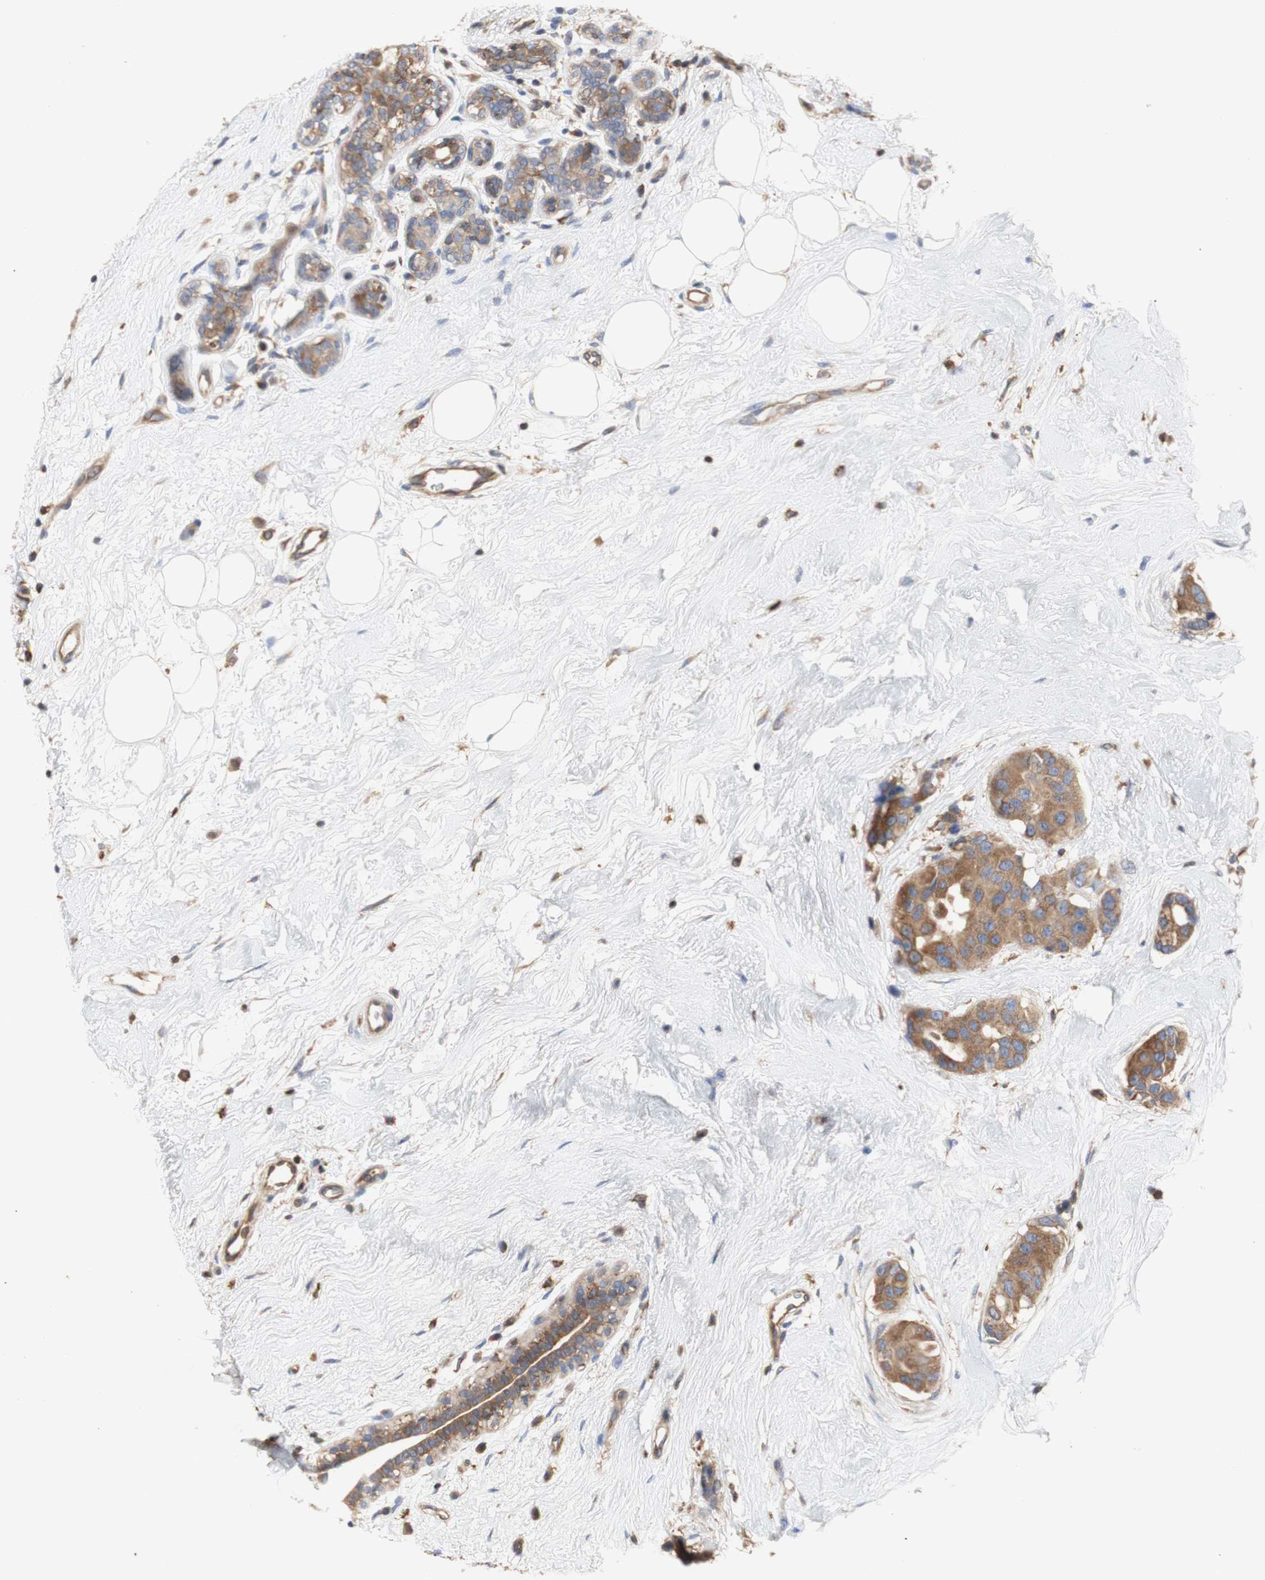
{"staining": {"intensity": "moderate", "quantity": ">75%", "location": "cytoplasmic/membranous"}, "tissue": "breast cancer", "cell_type": "Tumor cells", "image_type": "cancer", "snomed": [{"axis": "morphology", "description": "Normal tissue, NOS"}, {"axis": "morphology", "description": "Duct carcinoma"}, {"axis": "topography", "description": "Breast"}], "caption": "Protein analysis of invasive ductal carcinoma (breast) tissue demonstrates moderate cytoplasmic/membranous expression in about >75% of tumor cells. Ihc stains the protein in brown and the nuclei are stained blue.", "gene": "IKBKG", "patient": {"sex": "female", "age": 39}}